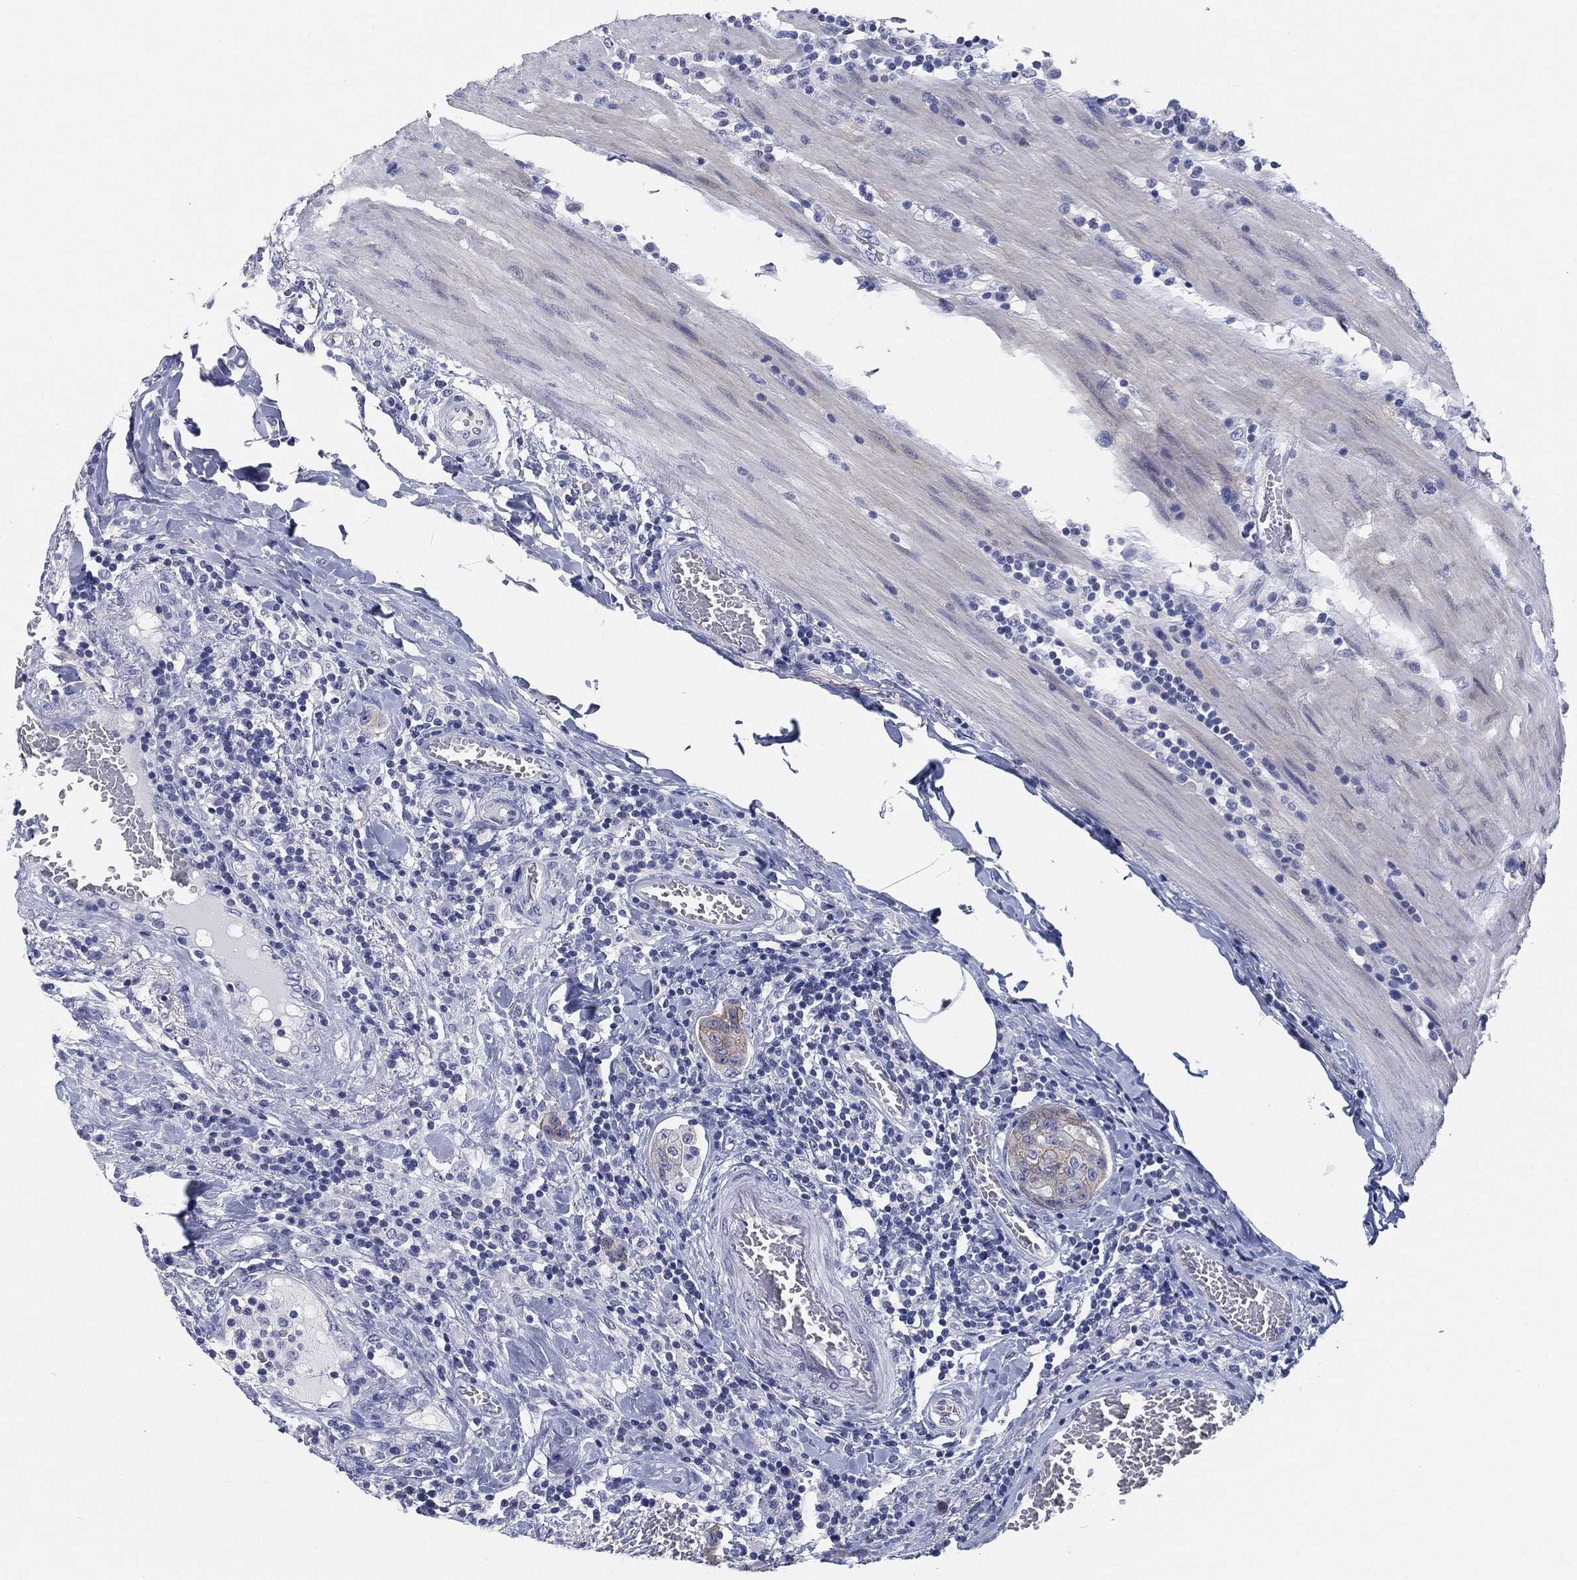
{"staining": {"intensity": "negative", "quantity": "none", "location": "none"}, "tissue": "colorectal cancer", "cell_type": "Tumor cells", "image_type": "cancer", "snomed": [{"axis": "morphology", "description": "Adenocarcinoma, NOS"}, {"axis": "topography", "description": "Colon"}], "caption": "The immunohistochemistry image has no significant staining in tumor cells of colorectal cancer tissue.", "gene": "CLUL1", "patient": {"sex": "female", "age": 48}}